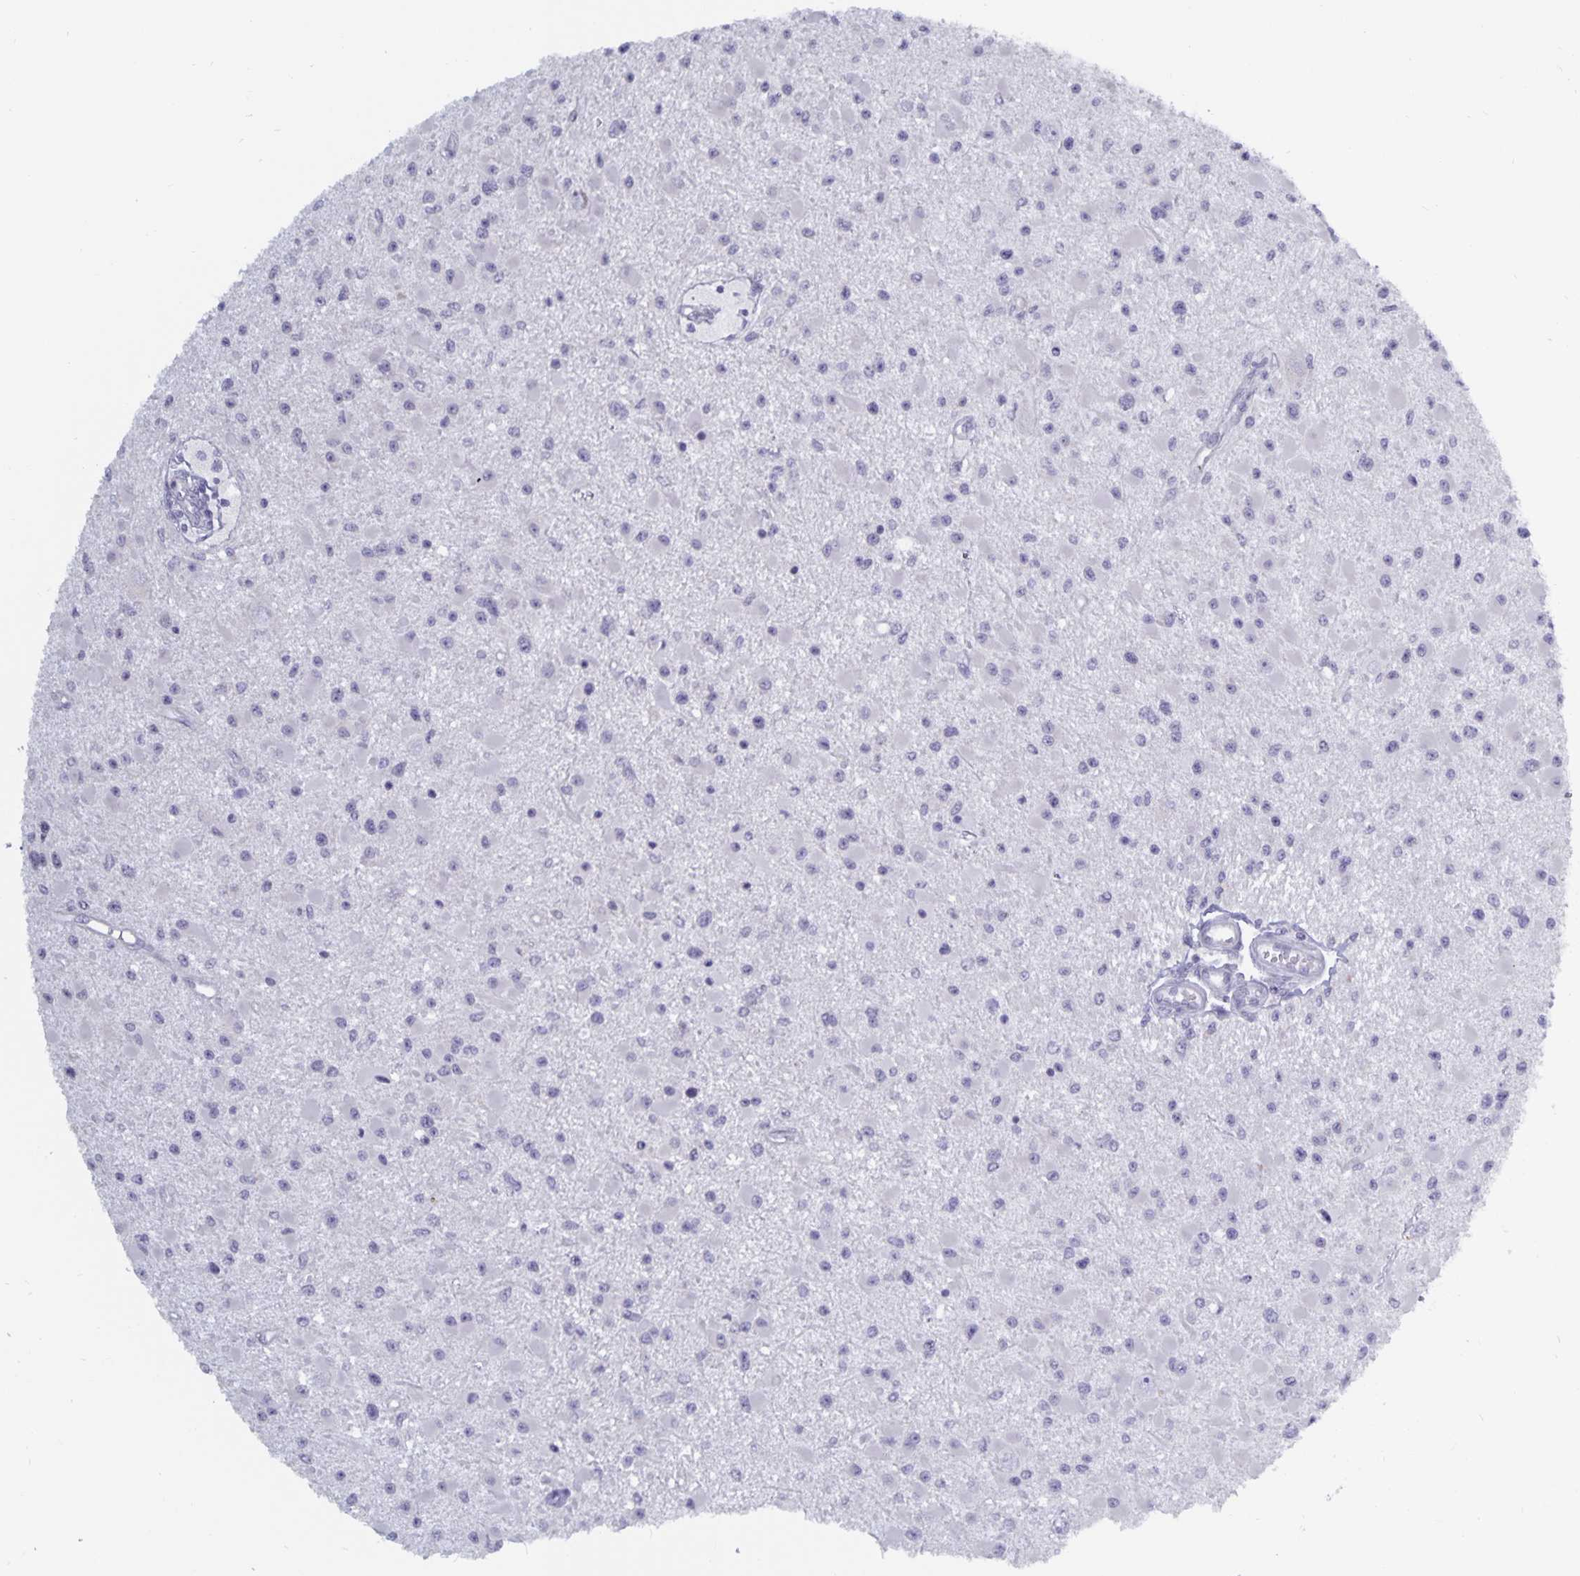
{"staining": {"intensity": "negative", "quantity": "none", "location": "none"}, "tissue": "glioma", "cell_type": "Tumor cells", "image_type": "cancer", "snomed": [{"axis": "morphology", "description": "Glioma, malignant, High grade"}, {"axis": "topography", "description": "Brain"}], "caption": "Micrograph shows no significant protein expression in tumor cells of high-grade glioma (malignant). Brightfield microscopy of IHC stained with DAB (brown) and hematoxylin (blue), captured at high magnification.", "gene": "PLCB3", "patient": {"sex": "male", "age": 54}}